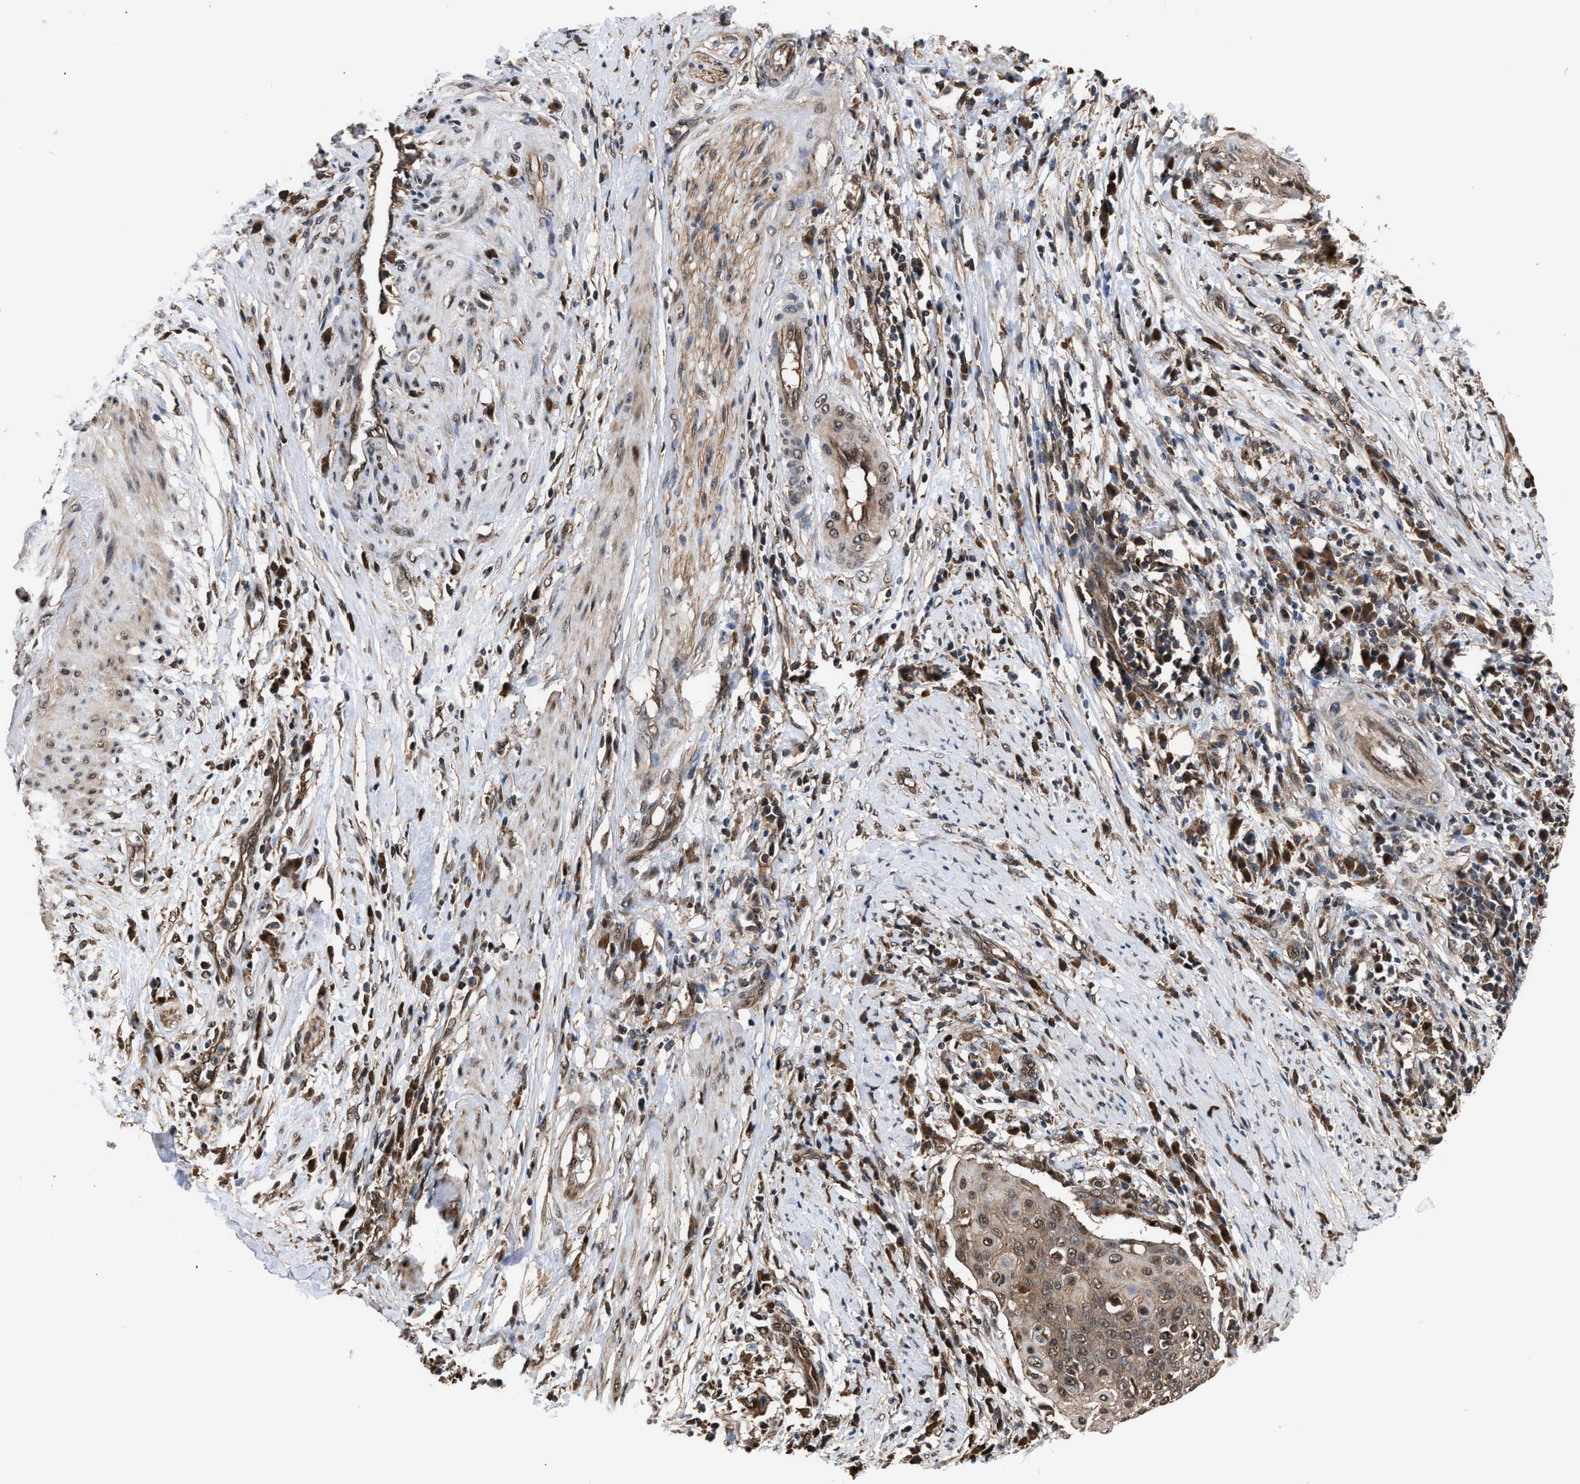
{"staining": {"intensity": "weak", "quantity": ">75%", "location": "cytoplasmic/membranous,nuclear"}, "tissue": "cervical cancer", "cell_type": "Tumor cells", "image_type": "cancer", "snomed": [{"axis": "morphology", "description": "Squamous cell carcinoma, NOS"}, {"axis": "topography", "description": "Cervix"}], "caption": "Weak cytoplasmic/membranous and nuclear protein positivity is seen in approximately >75% of tumor cells in cervical cancer.", "gene": "SCAI", "patient": {"sex": "female", "age": 39}}